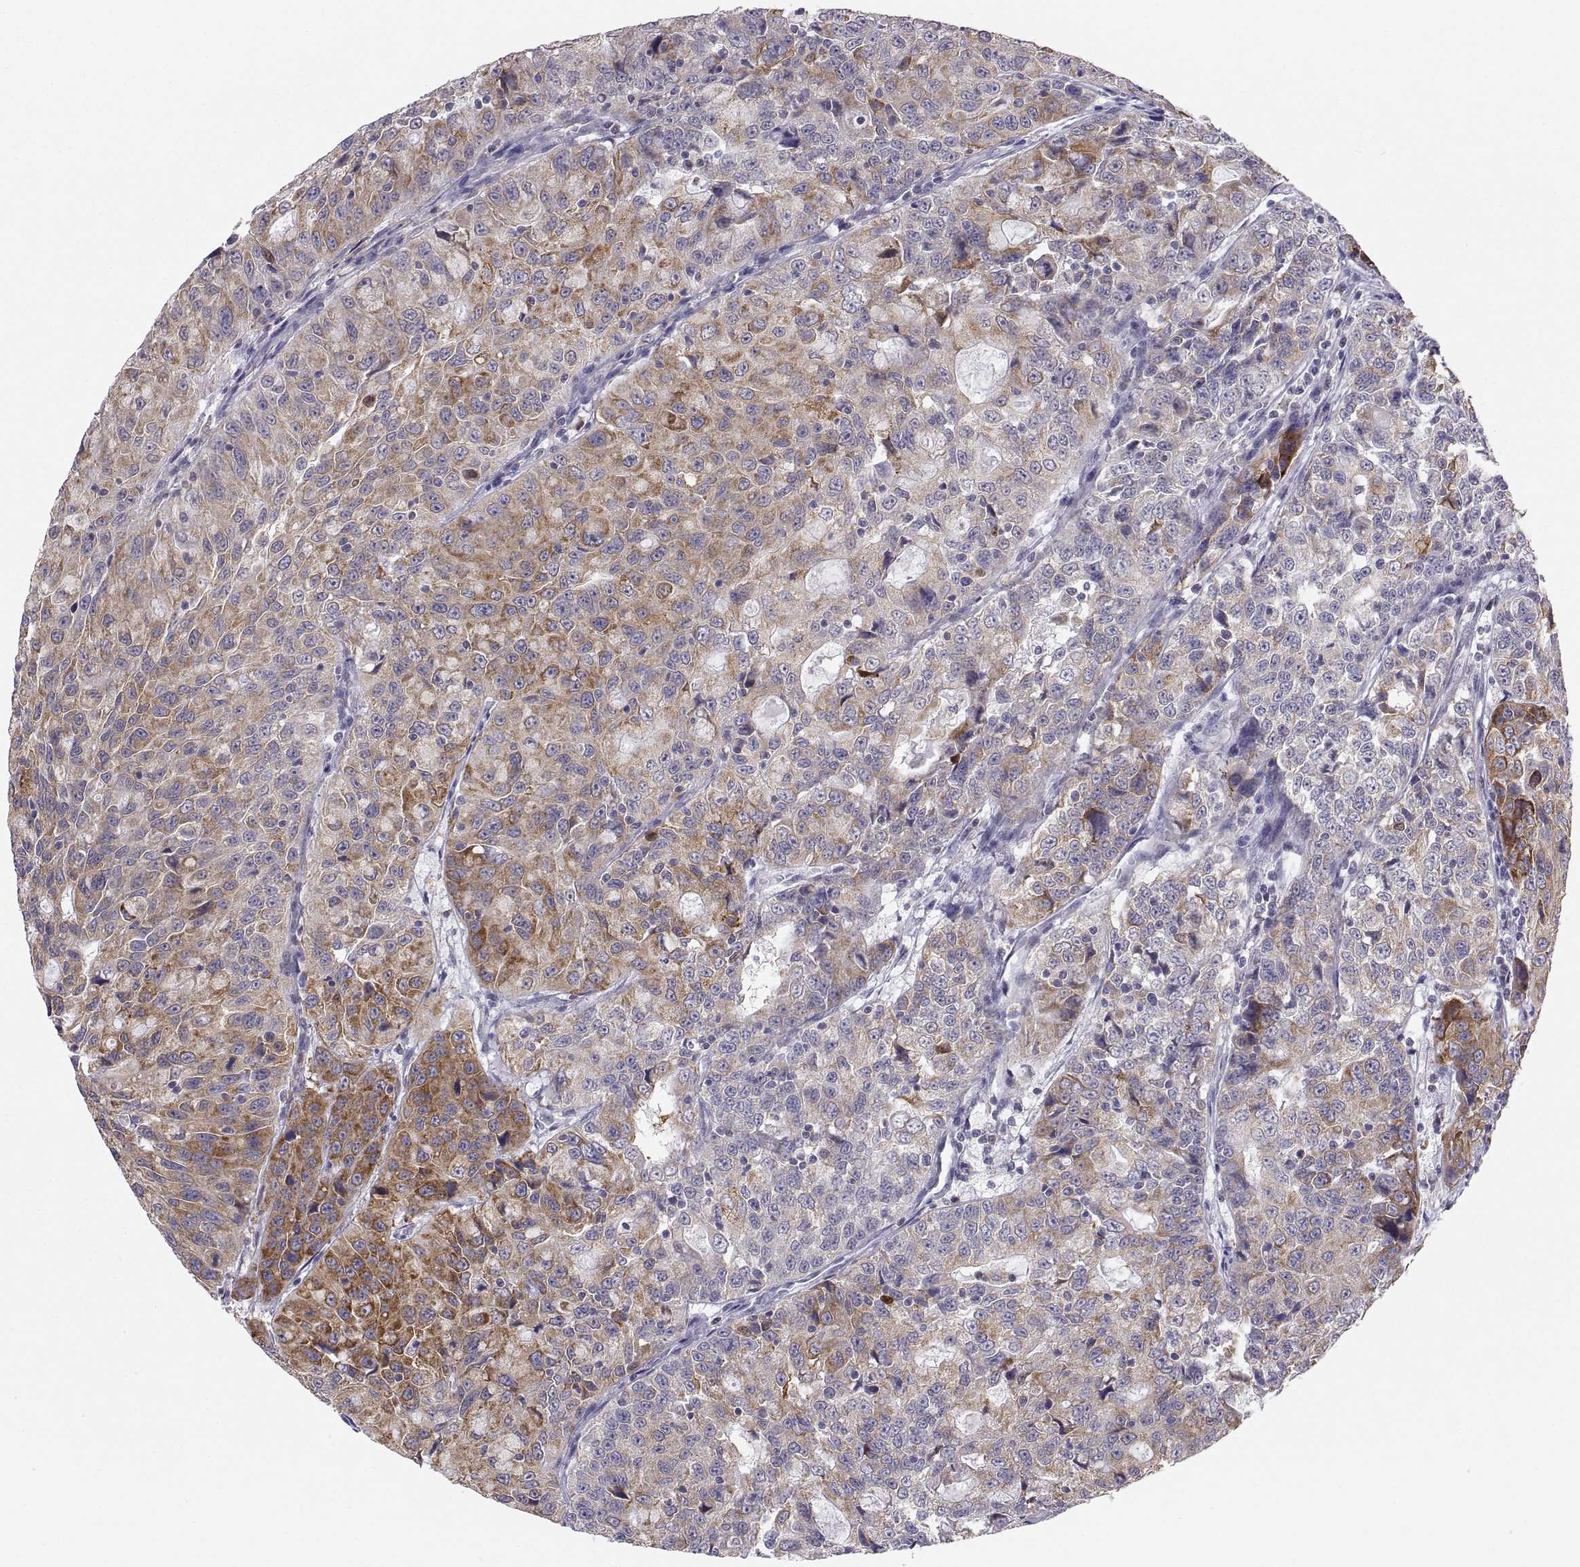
{"staining": {"intensity": "moderate", "quantity": "25%-75%", "location": "cytoplasmic/membranous"}, "tissue": "urothelial cancer", "cell_type": "Tumor cells", "image_type": "cancer", "snomed": [{"axis": "morphology", "description": "Urothelial carcinoma, NOS"}, {"axis": "morphology", "description": "Urothelial carcinoma, High grade"}, {"axis": "topography", "description": "Urinary bladder"}], "caption": "The immunohistochemical stain highlights moderate cytoplasmic/membranous positivity in tumor cells of transitional cell carcinoma tissue. (DAB = brown stain, brightfield microscopy at high magnification).", "gene": "ERO1A", "patient": {"sex": "female", "age": 73}}